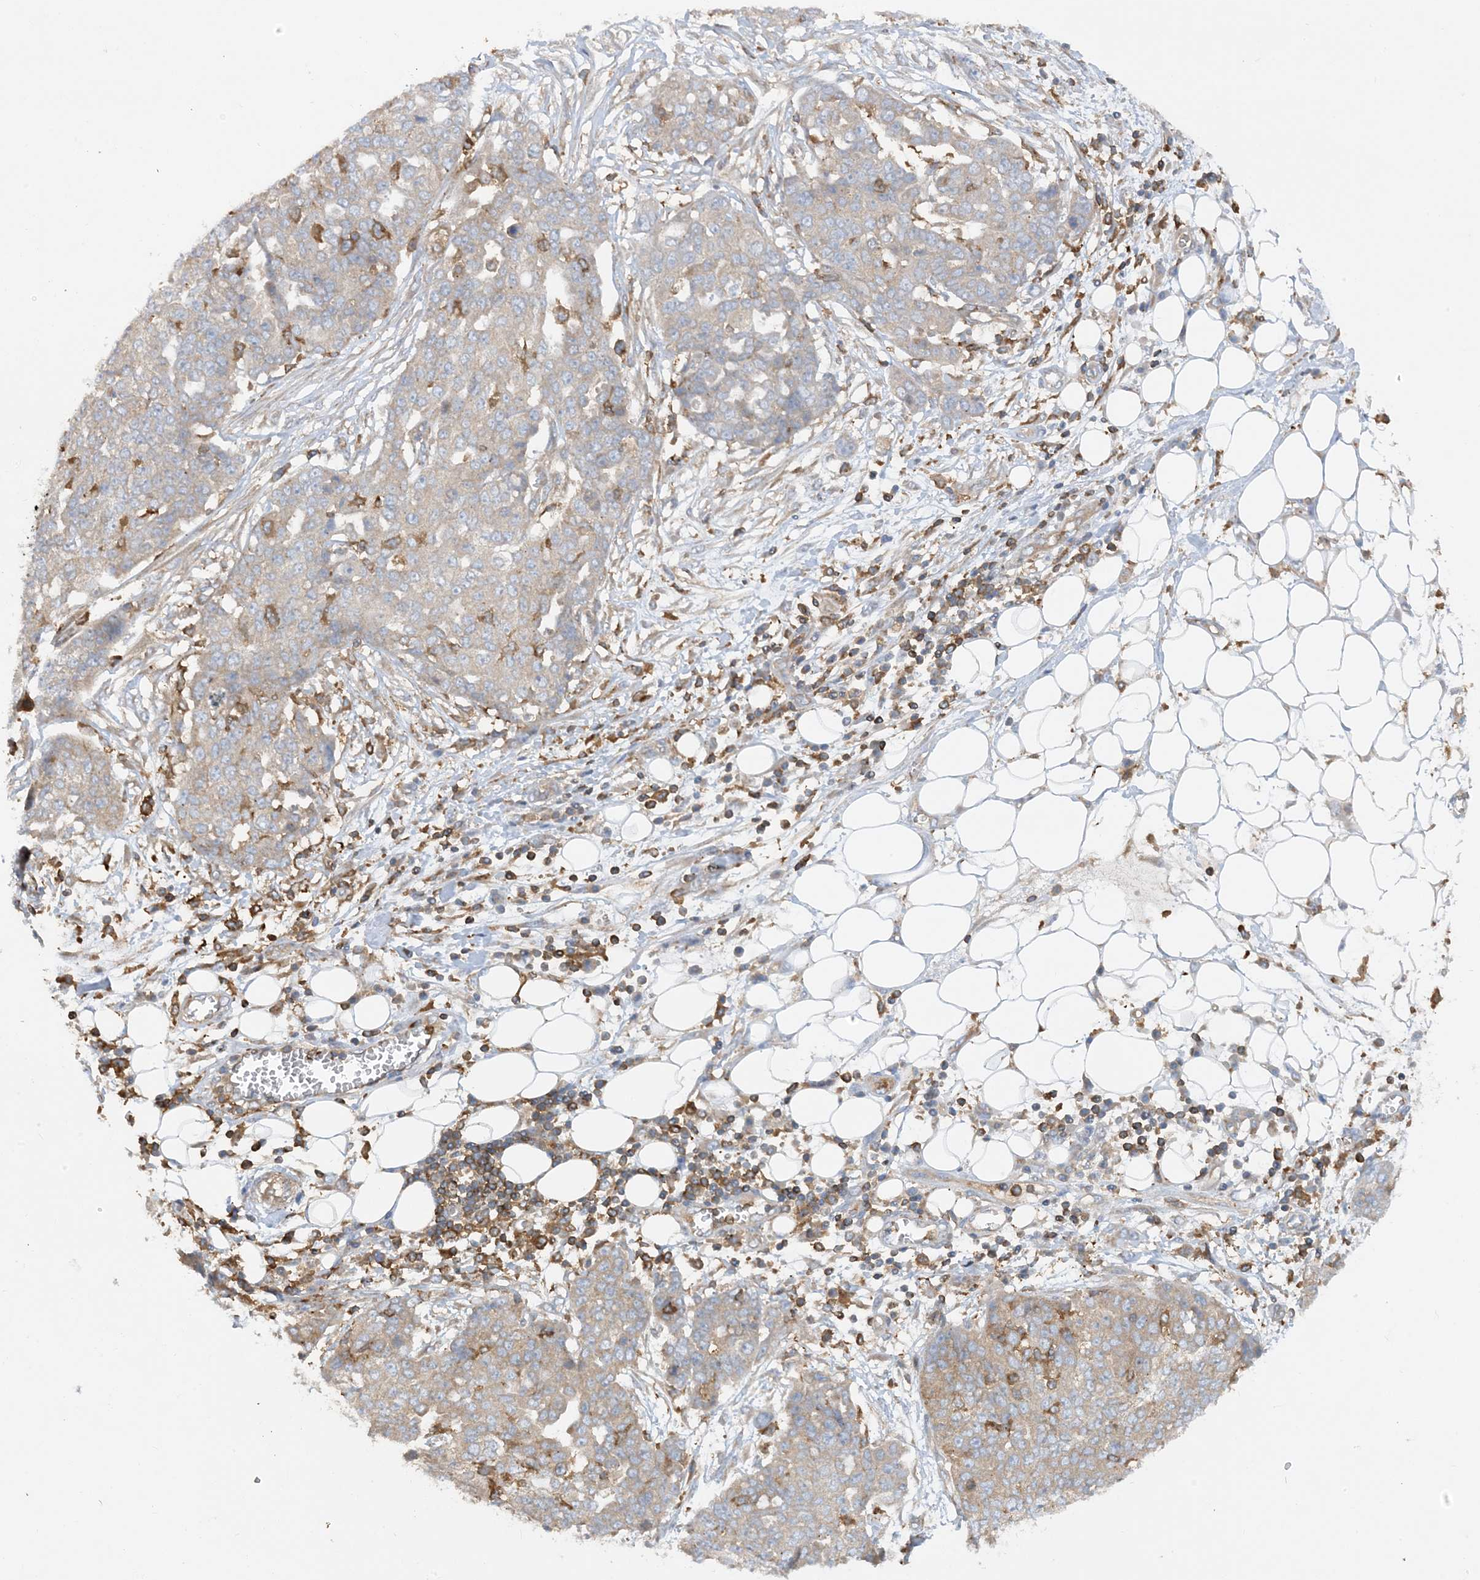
{"staining": {"intensity": "moderate", "quantity": "<25%", "location": "cytoplasmic/membranous"}, "tissue": "ovarian cancer", "cell_type": "Tumor cells", "image_type": "cancer", "snomed": [{"axis": "morphology", "description": "Cystadenocarcinoma, serous, NOS"}, {"axis": "topography", "description": "Soft tissue"}, {"axis": "topography", "description": "Ovary"}], "caption": "Immunohistochemistry photomicrograph of neoplastic tissue: ovarian serous cystadenocarcinoma stained using immunohistochemistry (IHC) exhibits low levels of moderate protein expression localized specifically in the cytoplasmic/membranous of tumor cells, appearing as a cytoplasmic/membranous brown color.", "gene": "SFMBT2", "patient": {"sex": "female", "age": 57}}